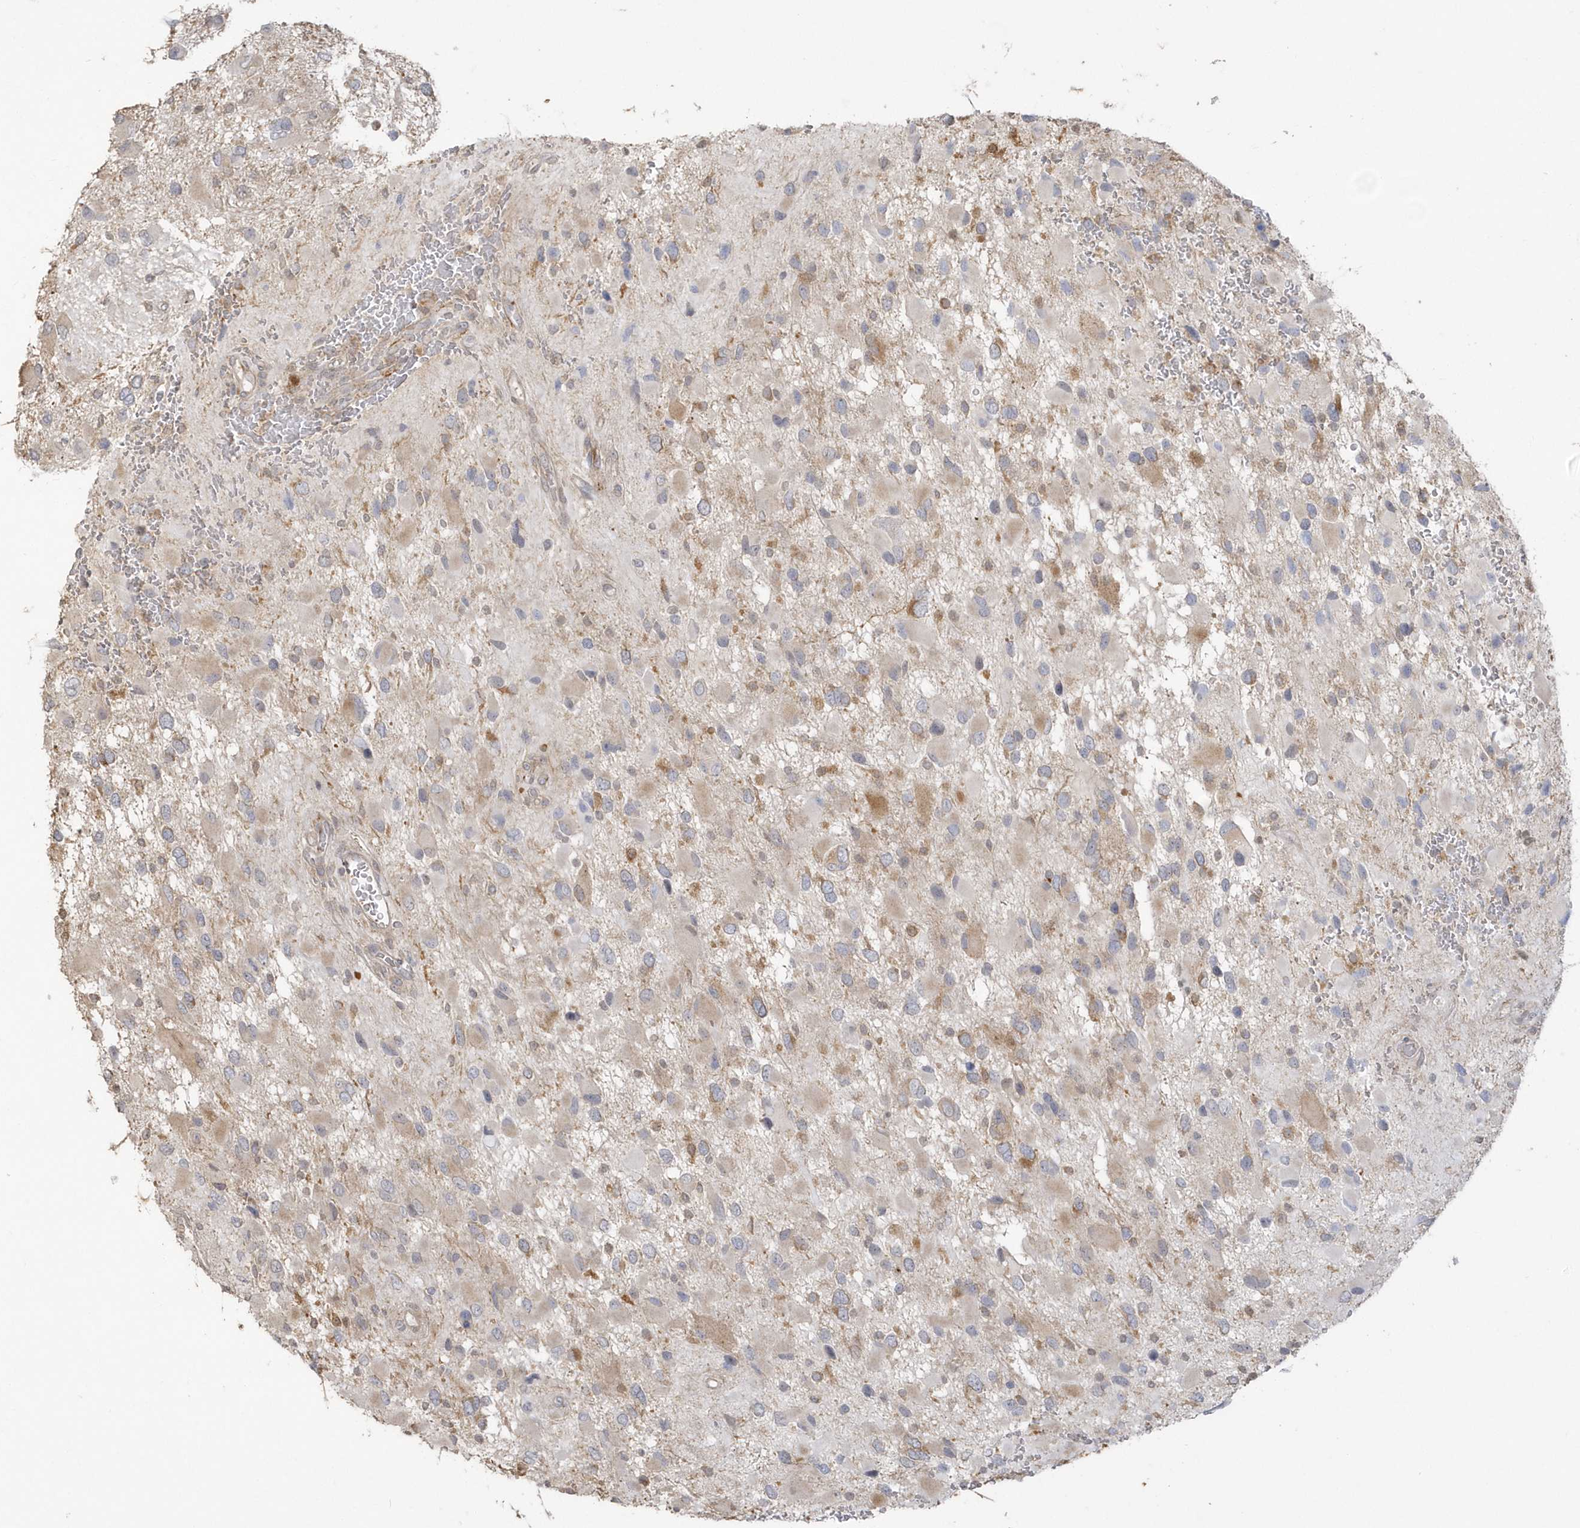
{"staining": {"intensity": "weak", "quantity": "<25%", "location": "cytoplasmic/membranous"}, "tissue": "glioma", "cell_type": "Tumor cells", "image_type": "cancer", "snomed": [{"axis": "morphology", "description": "Glioma, malignant, High grade"}, {"axis": "topography", "description": "Brain"}], "caption": "High magnification brightfield microscopy of glioma stained with DAB (3,3'-diaminobenzidine) (brown) and counterstained with hematoxylin (blue): tumor cells show no significant expression. The staining is performed using DAB brown chromogen with nuclei counter-stained in using hematoxylin.", "gene": "NAF1", "patient": {"sex": "male", "age": 53}}